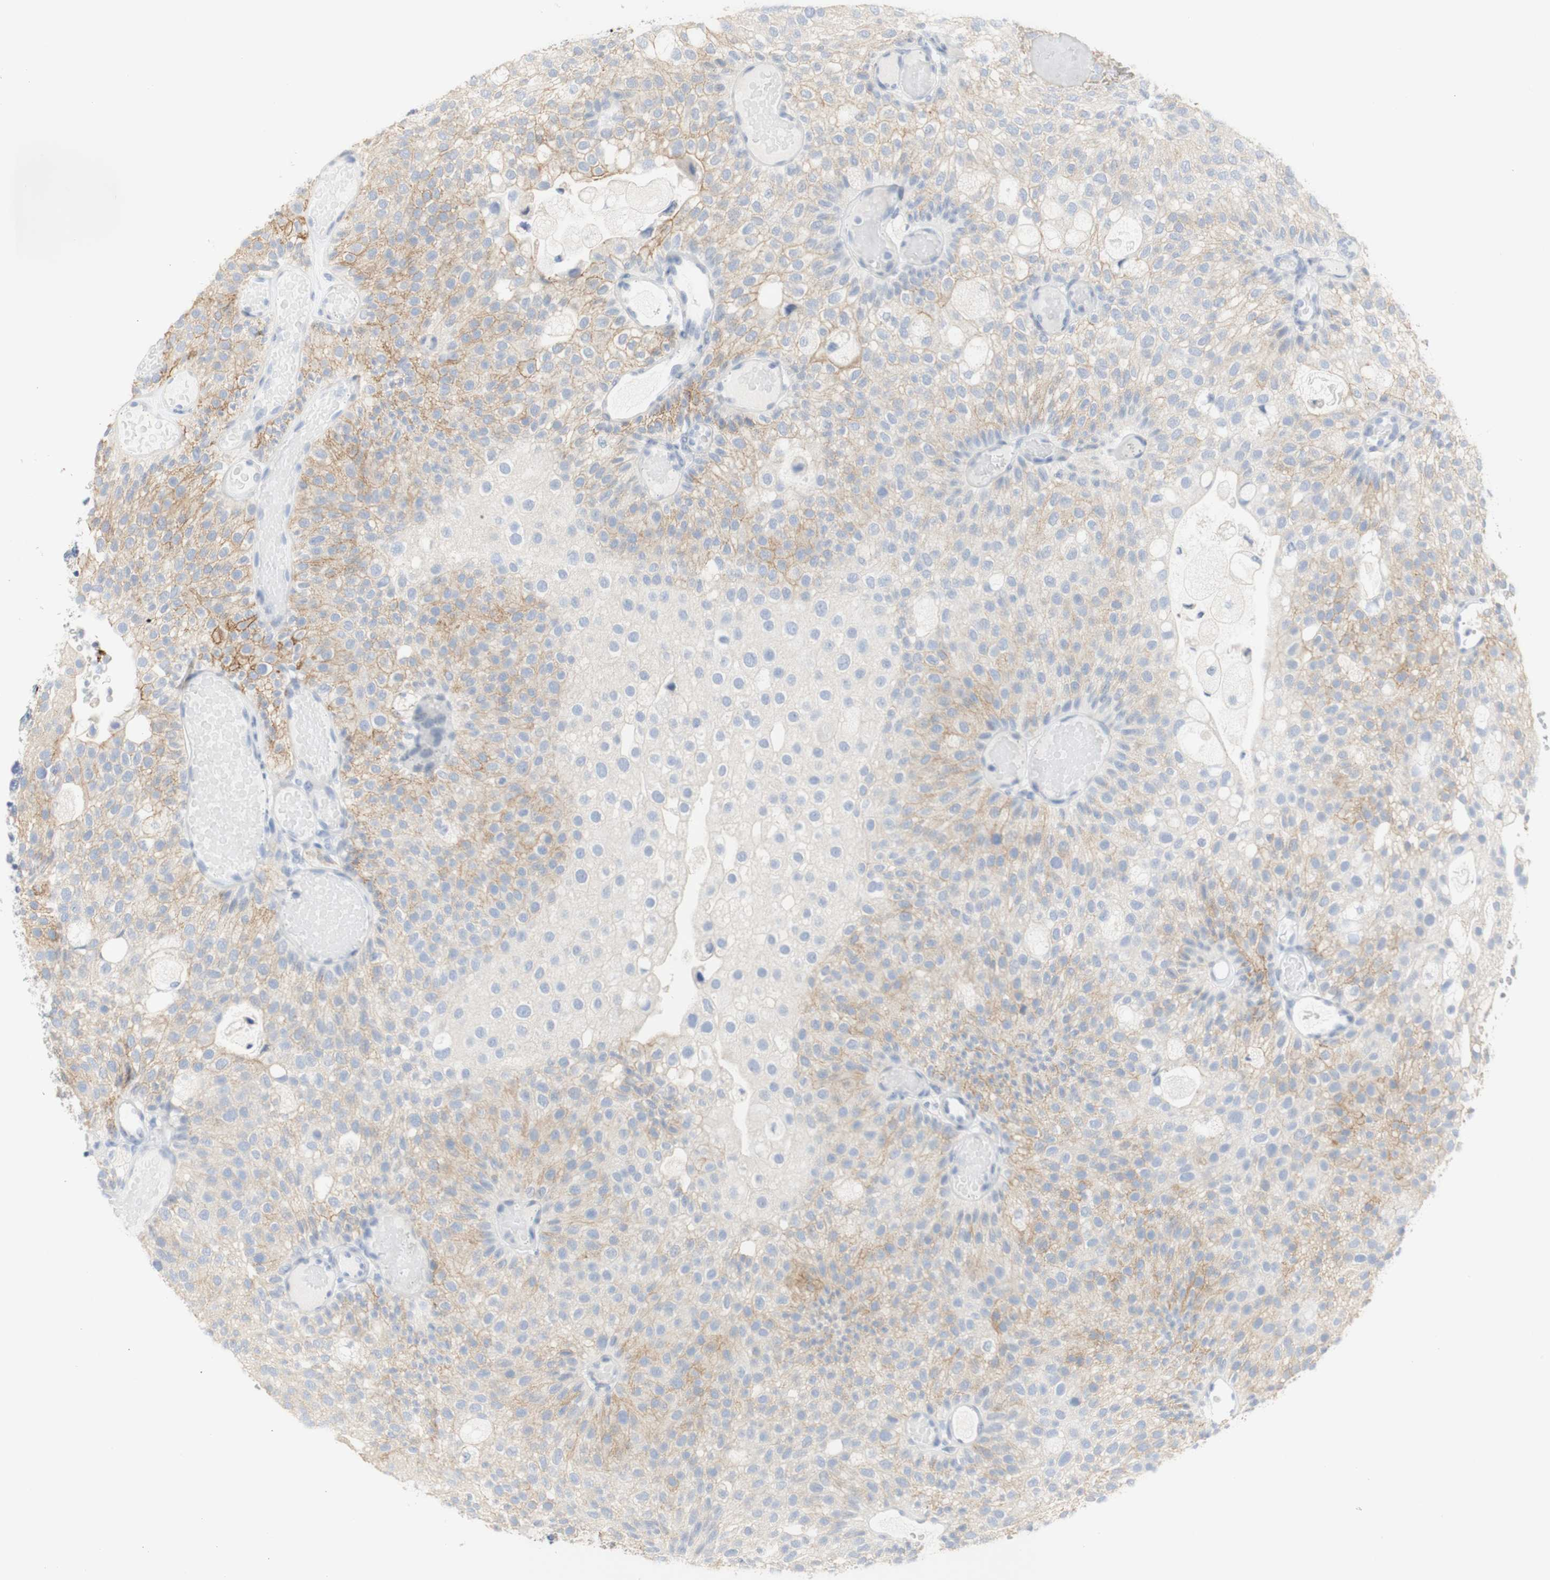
{"staining": {"intensity": "strong", "quantity": "<25%", "location": "cytoplasmic/membranous"}, "tissue": "urothelial cancer", "cell_type": "Tumor cells", "image_type": "cancer", "snomed": [{"axis": "morphology", "description": "Urothelial carcinoma, Low grade"}, {"axis": "topography", "description": "Urinary bladder"}], "caption": "IHC (DAB (3,3'-diaminobenzidine)) staining of urothelial cancer displays strong cytoplasmic/membranous protein staining in approximately <25% of tumor cells.", "gene": "DSC2", "patient": {"sex": "male", "age": 78}}